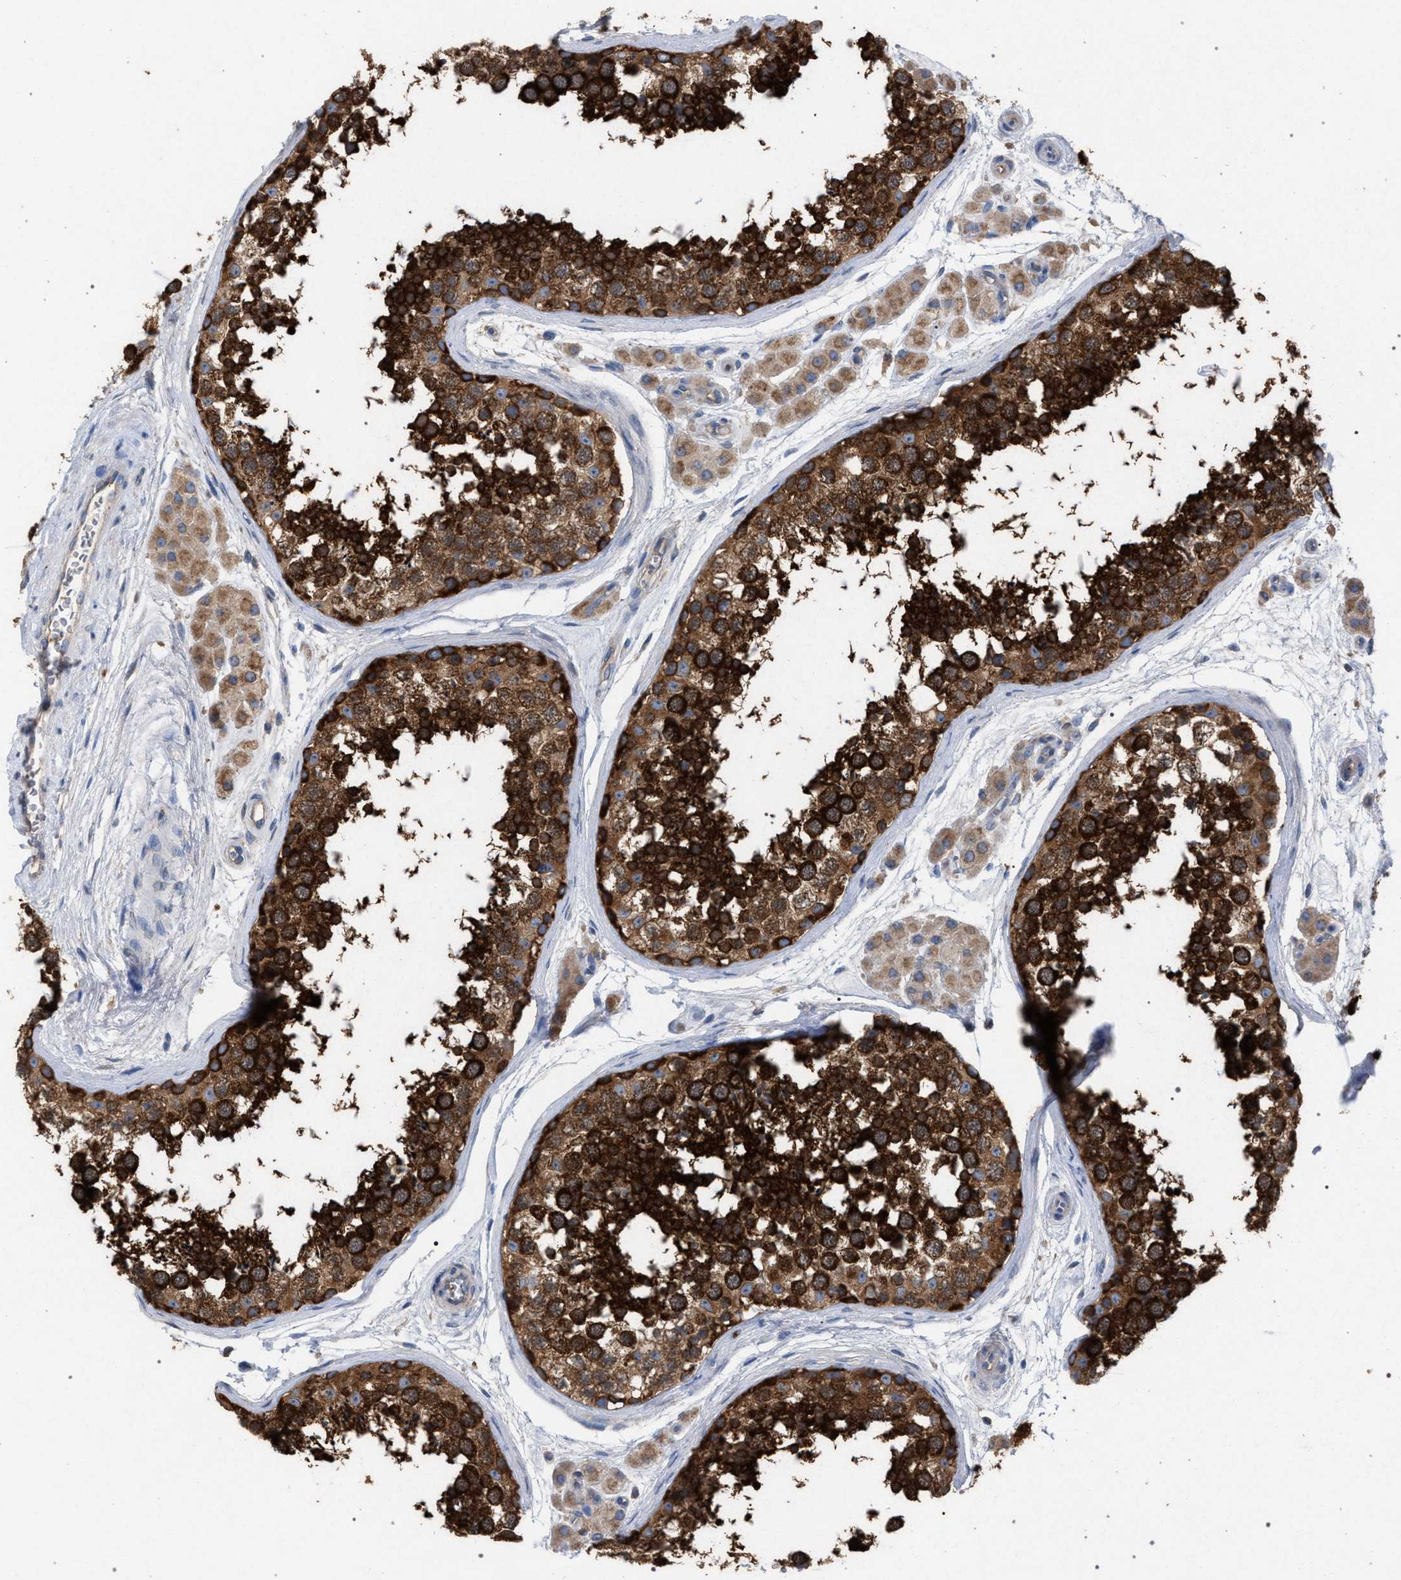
{"staining": {"intensity": "strong", "quantity": ">75%", "location": "cytoplasmic/membranous"}, "tissue": "testis", "cell_type": "Cells in seminiferous ducts", "image_type": "normal", "snomed": [{"axis": "morphology", "description": "Normal tissue, NOS"}, {"axis": "topography", "description": "Testis"}], "caption": "IHC photomicrograph of unremarkable testis: testis stained using immunohistochemistry (IHC) displays high levels of strong protein expression localized specifically in the cytoplasmic/membranous of cells in seminiferous ducts, appearing as a cytoplasmic/membranous brown color.", "gene": "VPS13A", "patient": {"sex": "male", "age": 56}}